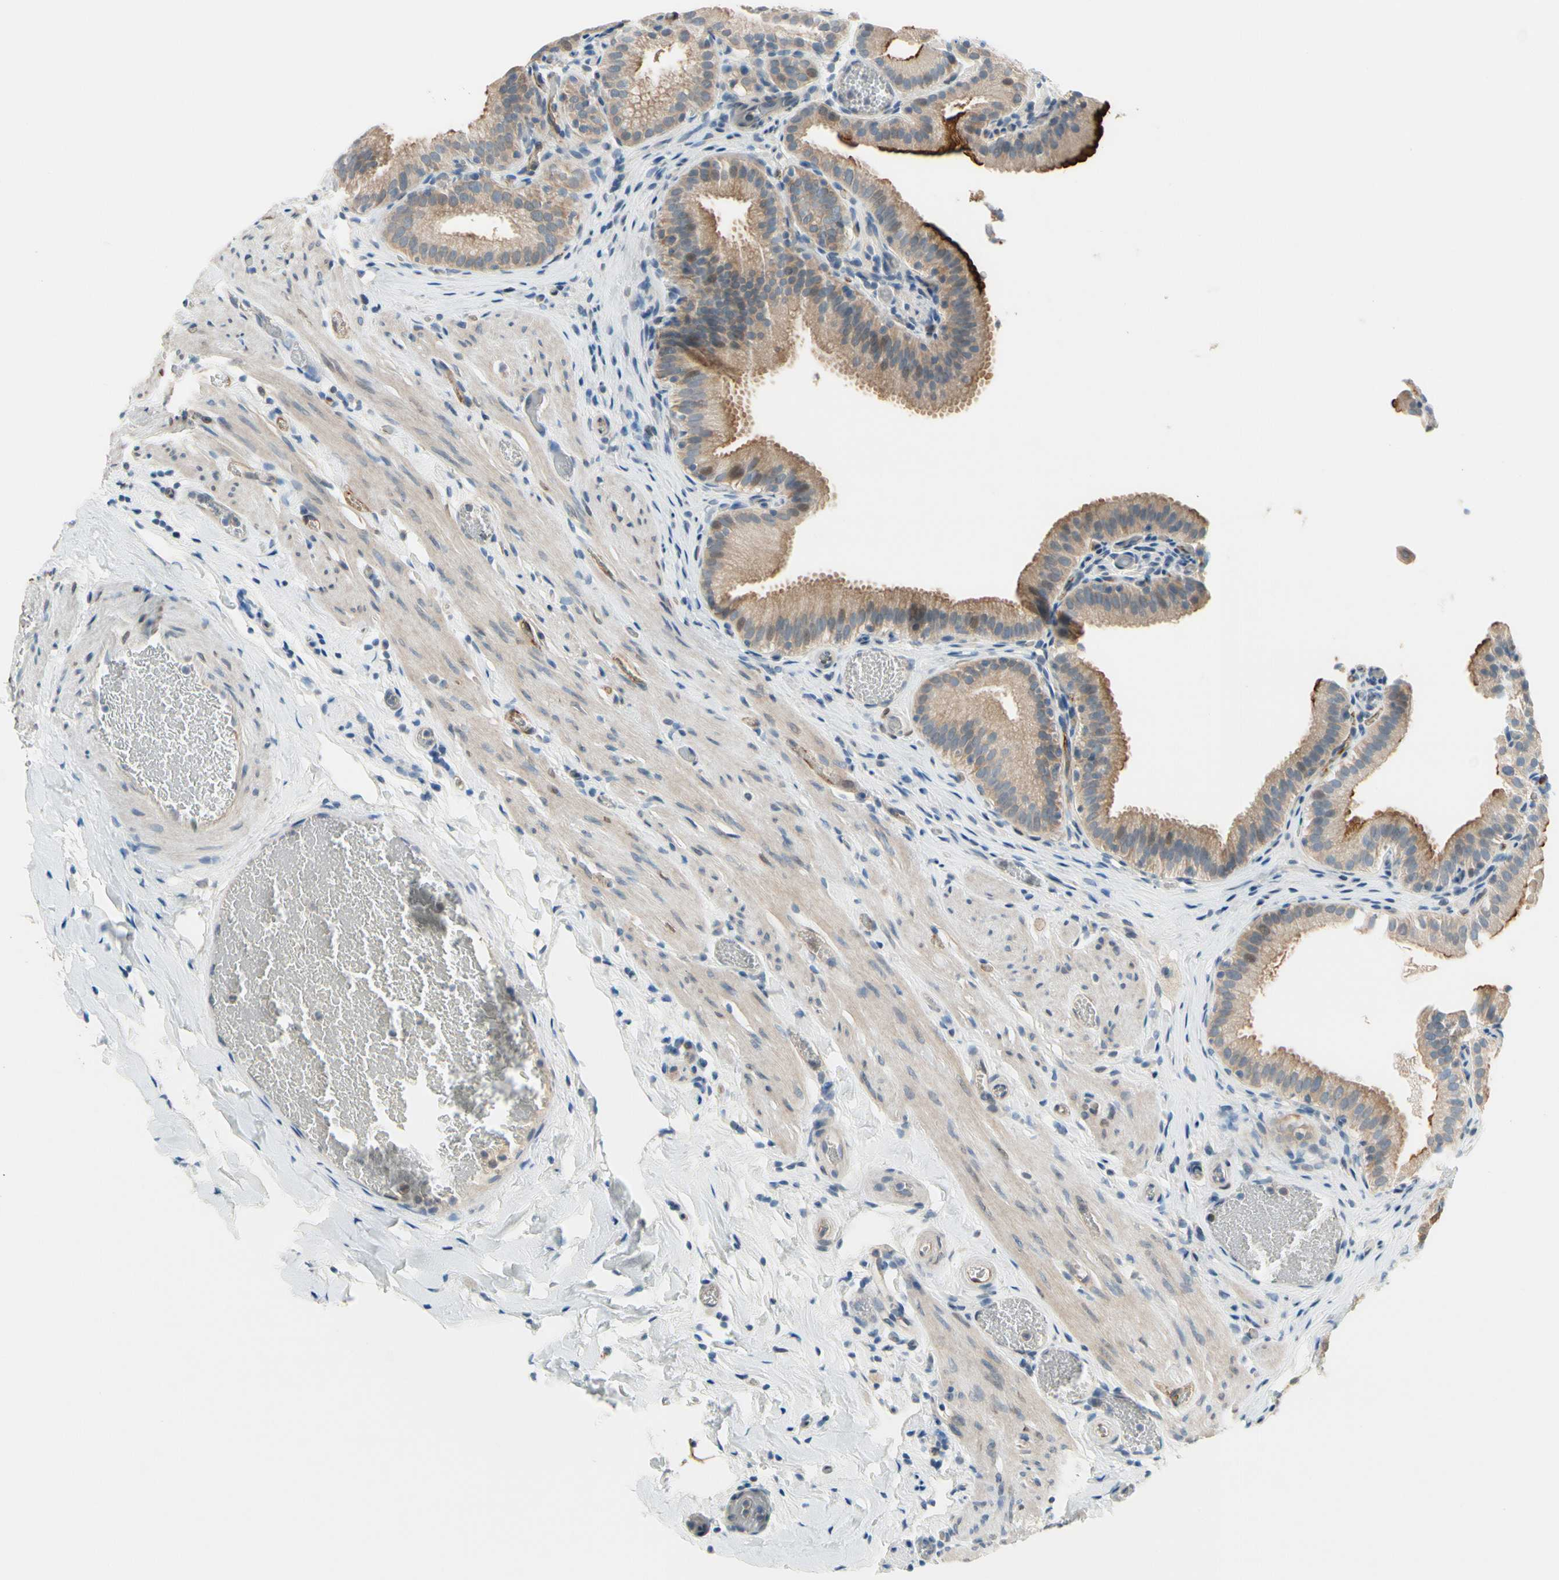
{"staining": {"intensity": "moderate", "quantity": ">75%", "location": "cytoplasmic/membranous"}, "tissue": "gallbladder", "cell_type": "Glandular cells", "image_type": "normal", "snomed": [{"axis": "morphology", "description": "Normal tissue, NOS"}, {"axis": "topography", "description": "Gallbladder"}], "caption": "IHC micrograph of benign gallbladder stained for a protein (brown), which shows medium levels of moderate cytoplasmic/membranous expression in approximately >75% of glandular cells.", "gene": "CFAP36", "patient": {"sex": "male", "age": 54}}